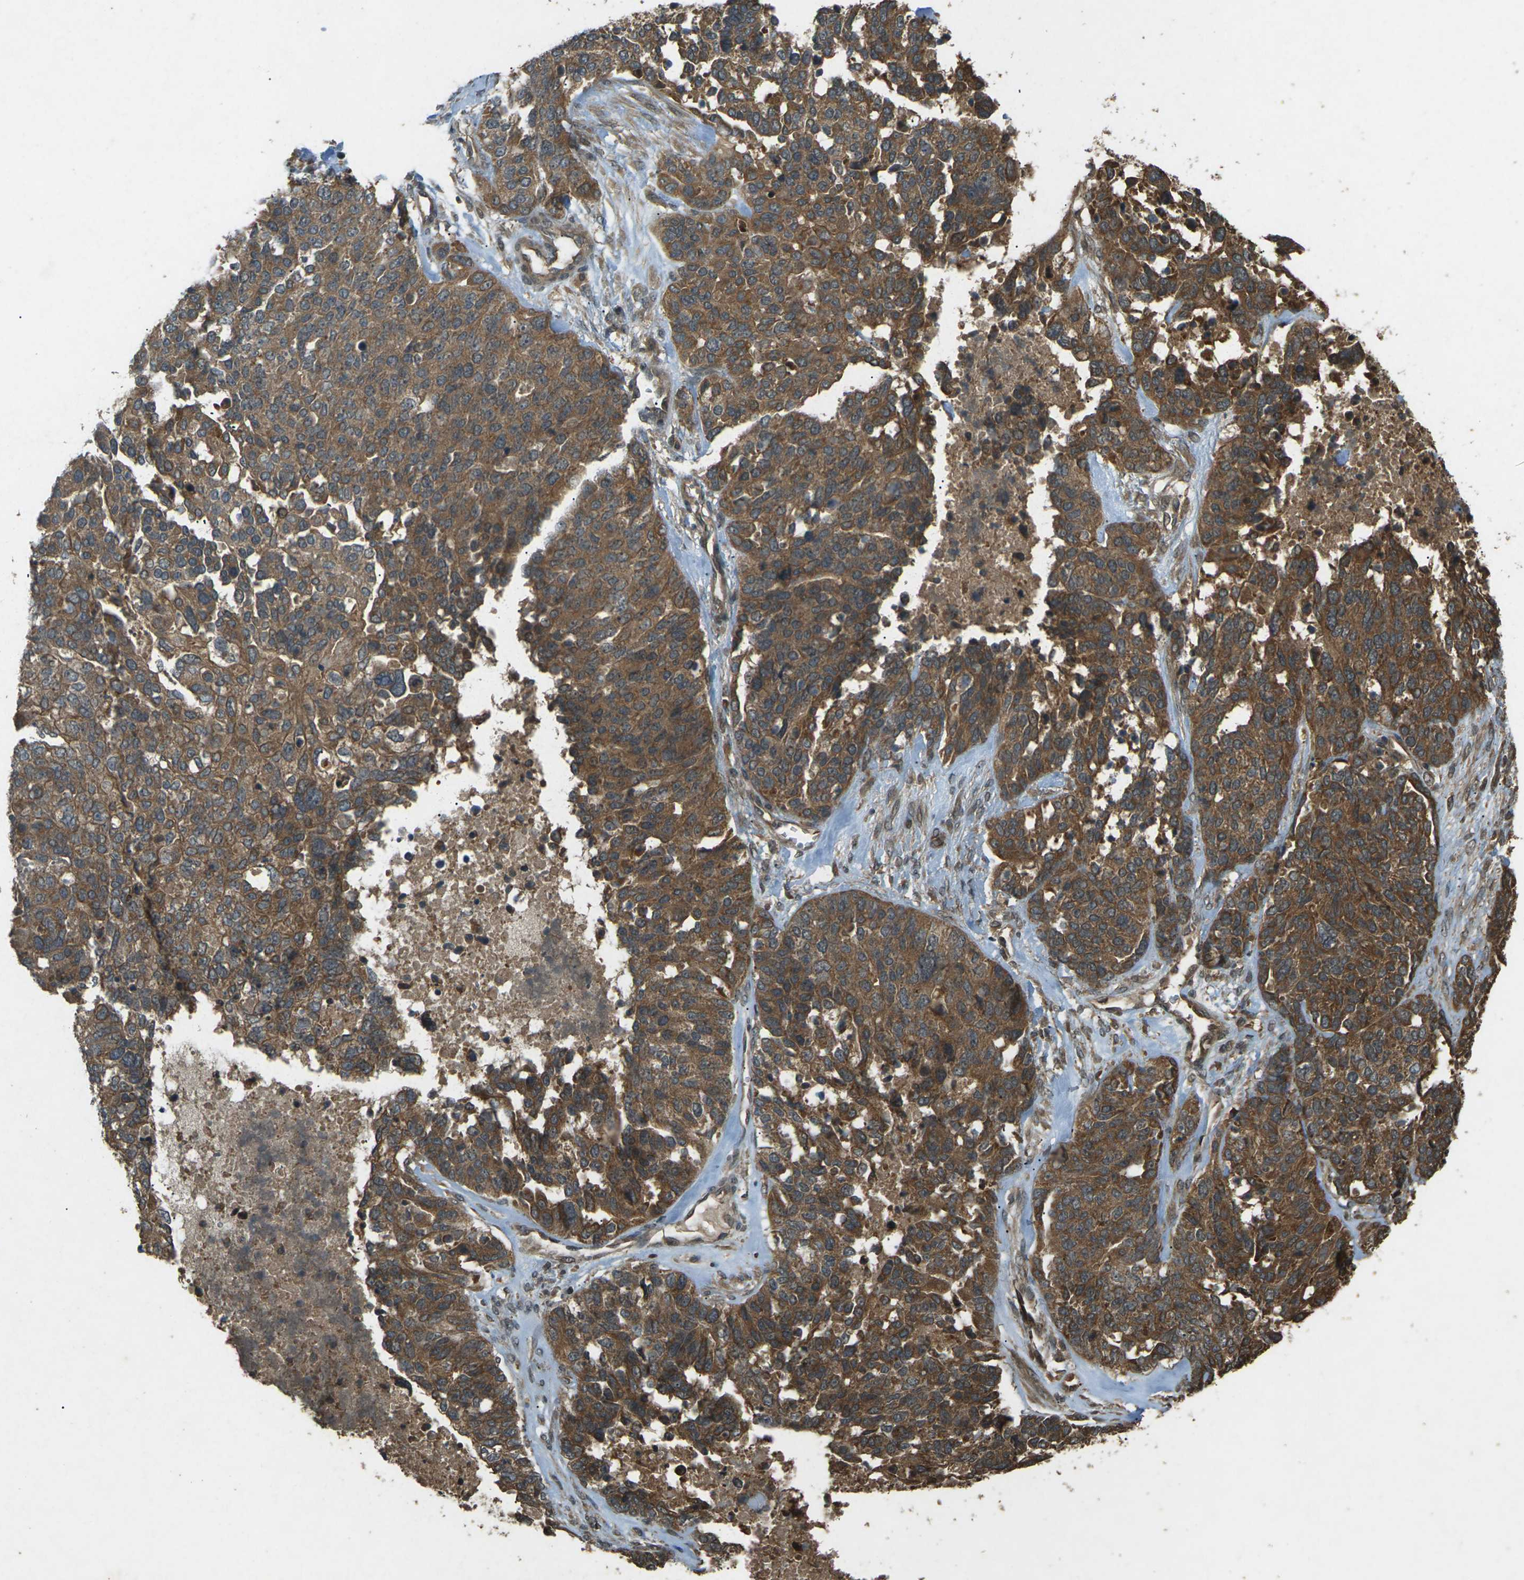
{"staining": {"intensity": "strong", "quantity": ">75%", "location": "cytoplasmic/membranous"}, "tissue": "ovarian cancer", "cell_type": "Tumor cells", "image_type": "cancer", "snomed": [{"axis": "morphology", "description": "Cystadenocarcinoma, serous, NOS"}, {"axis": "topography", "description": "Ovary"}], "caption": "Serous cystadenocarcinoma (ovarian) stained for a protein (brown) displays strong cytoplasmic/membranous positive positivity in about >75% of tumor cells.", "gene": "TAP1", "patient": {"sex": "female", "age": 44}}